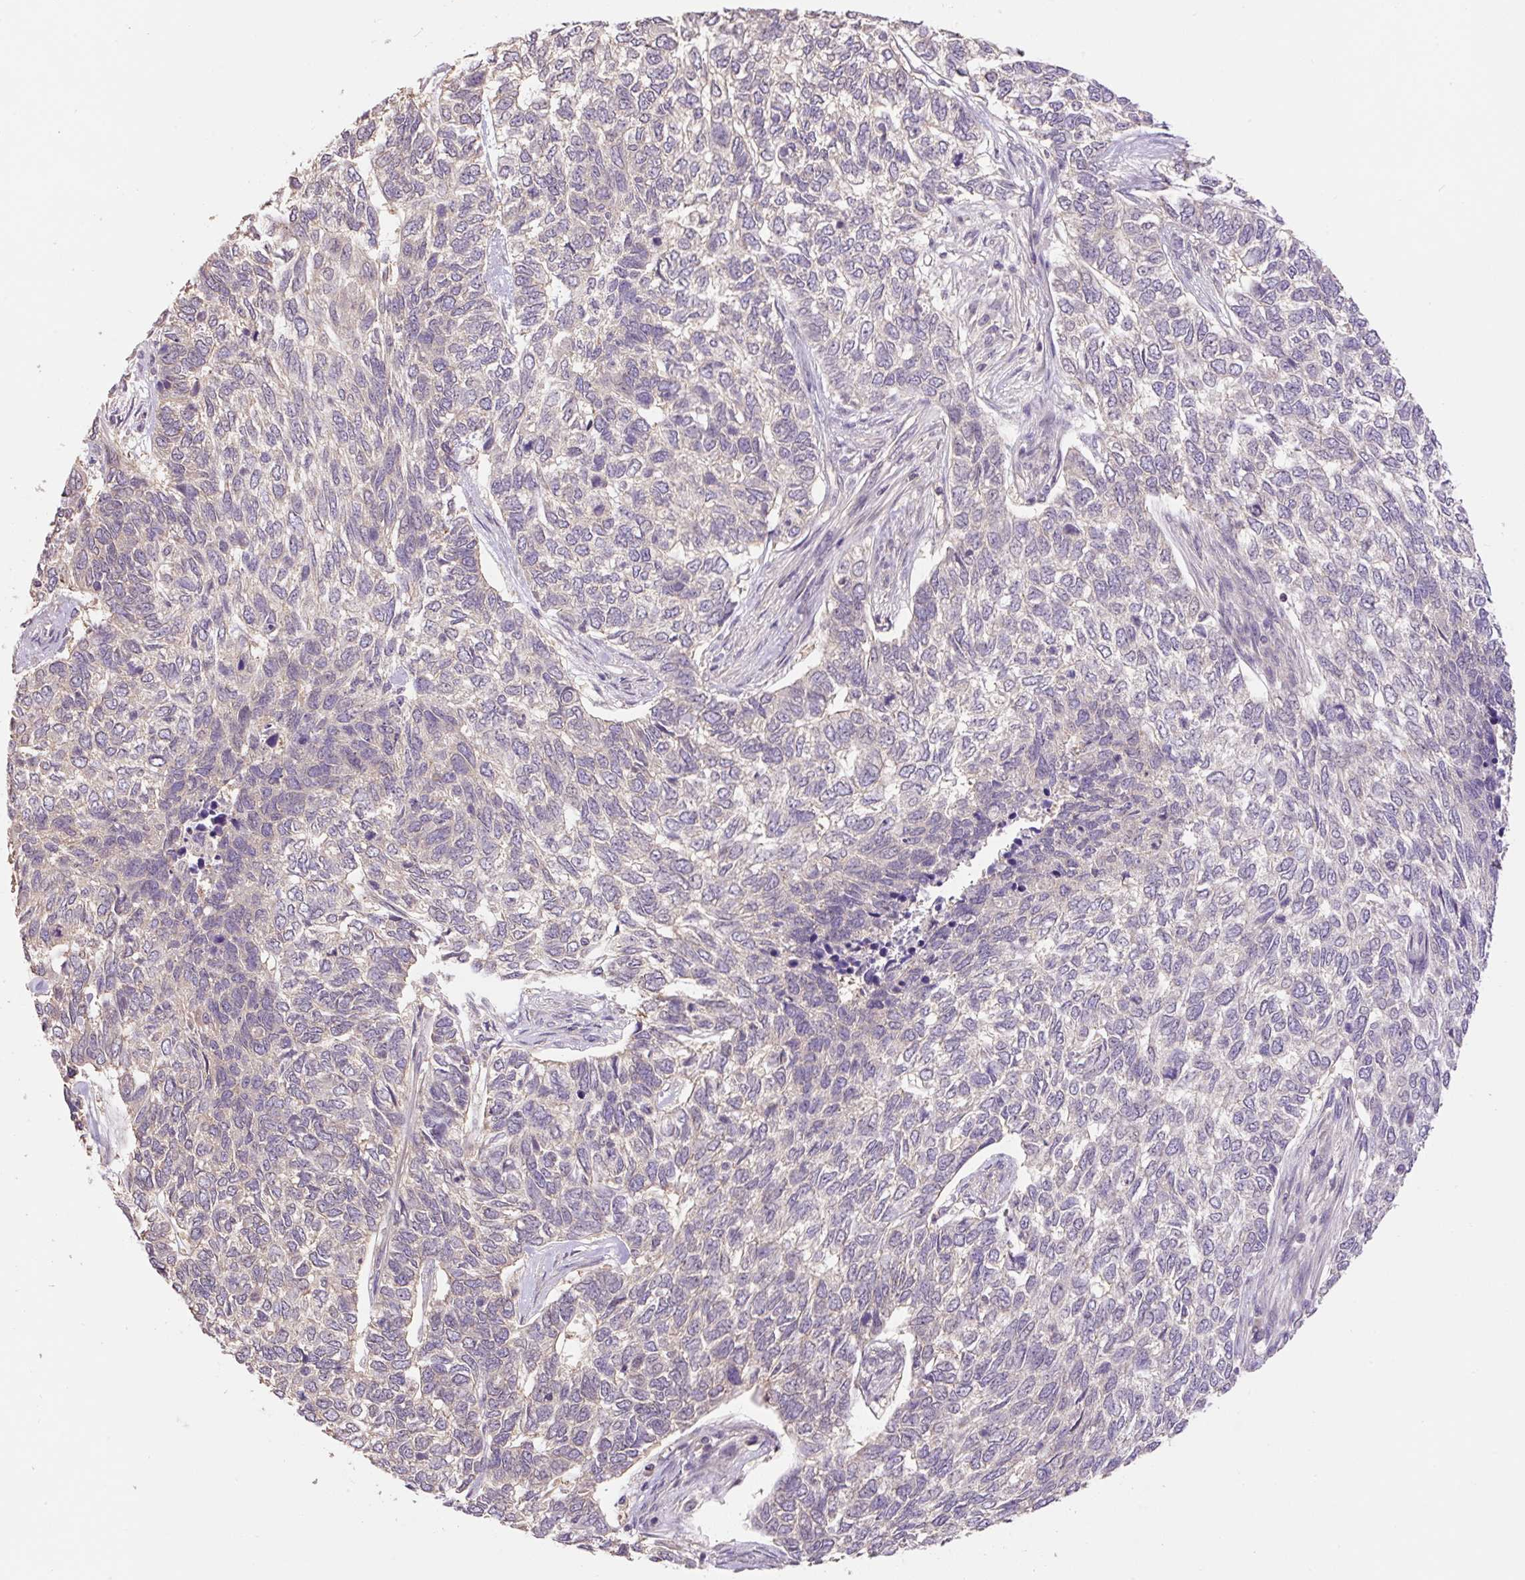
{"staining": {"intensity": "negative", "quantity": "none", "location": "none"}, "tissue": "skin cancer", "cell_type": "Tumor cells", "image_type": "cancer", "snomed": [{"axis": "morphology", "description": "Basal cell carcinoma"}, {"axis": "topography", "description": "Skin"}], "caption": "The immunohistochemistry histopathology image has no significant positivity in tumor cells of skin cancer (basal cell carcinoma) tissue.", "gene": "COX8A", "patient": {"sex": "female", "age": 65}}